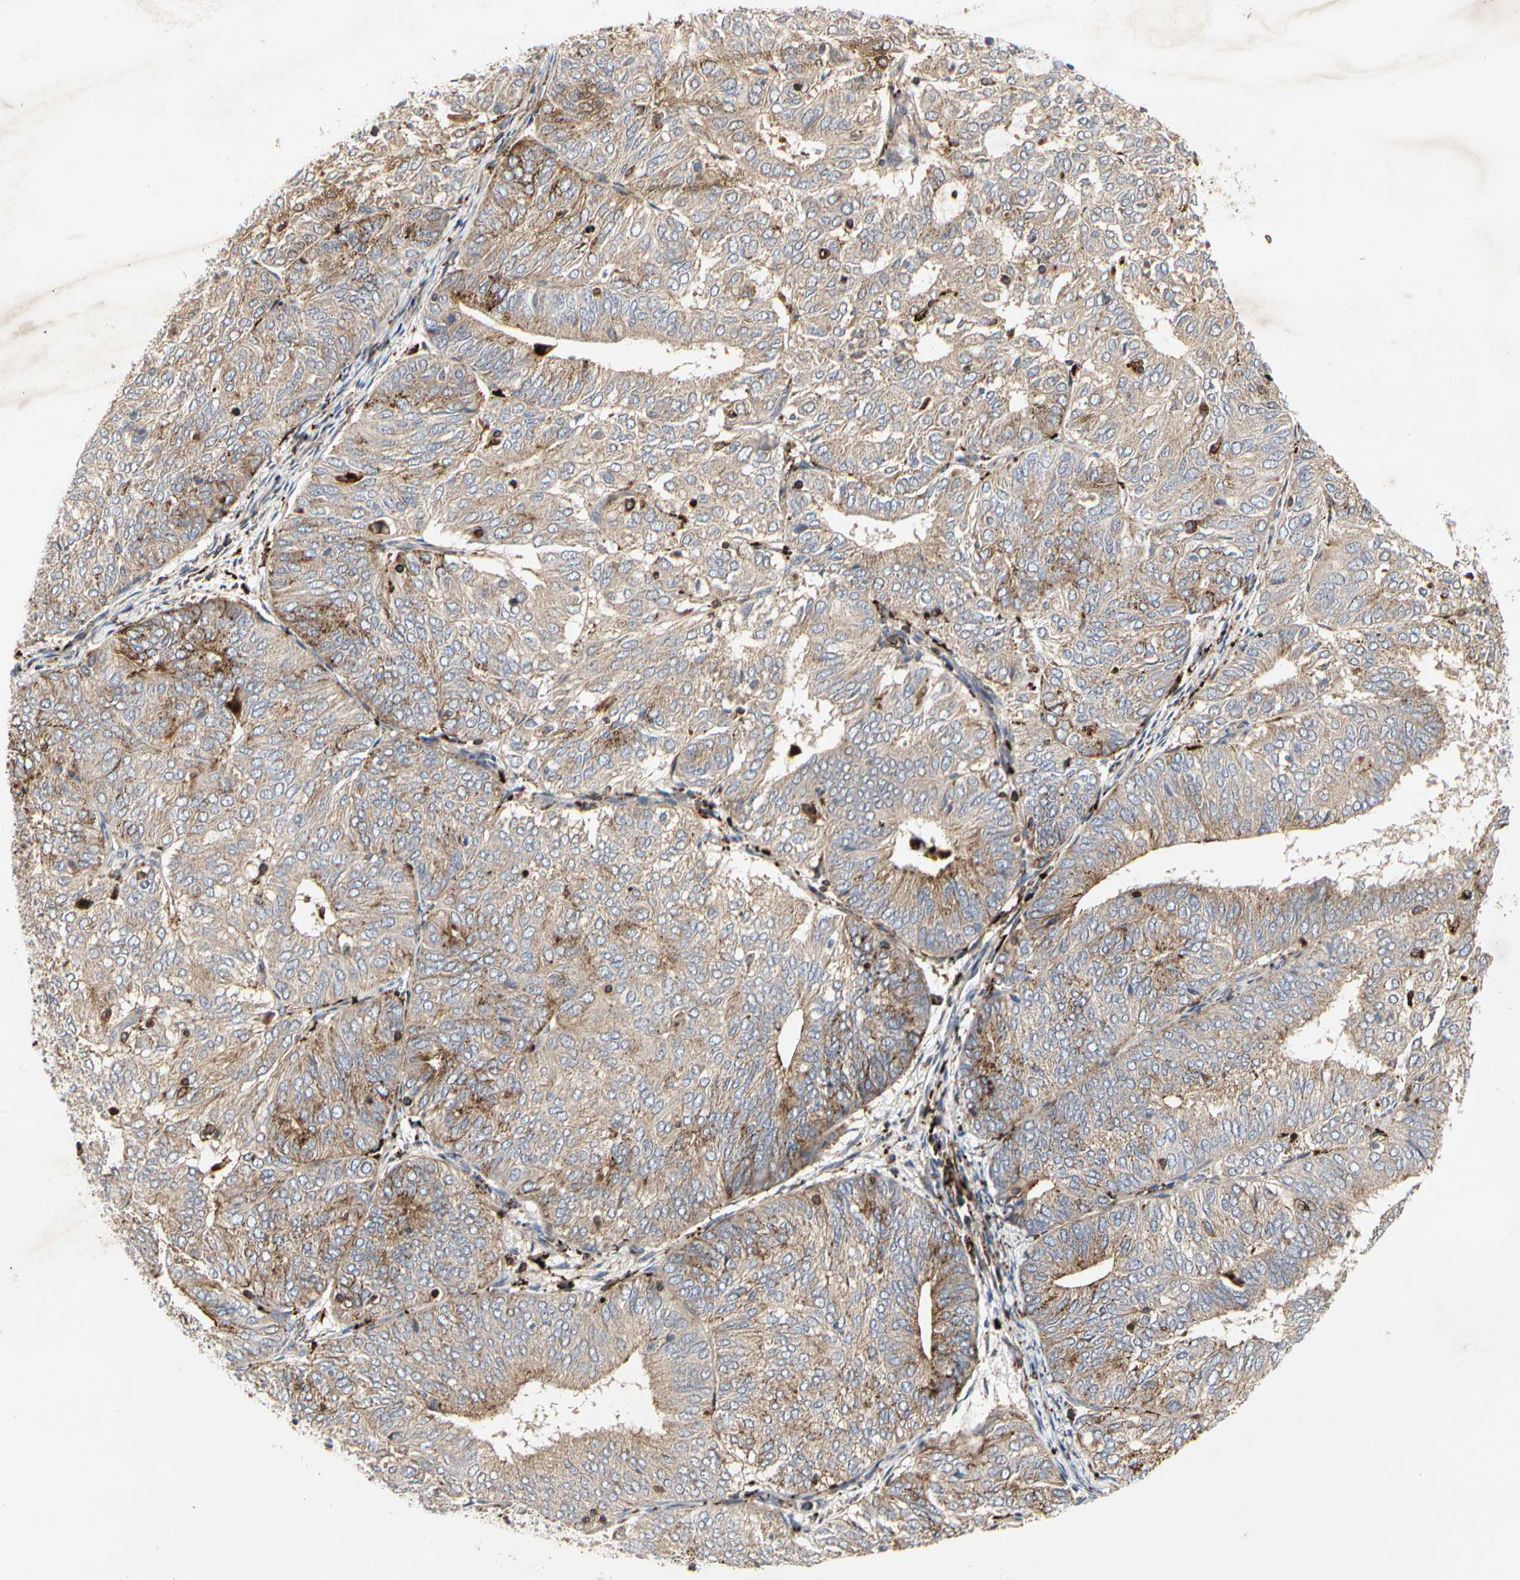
{"staining": {"intensity": "moderate", "quantity": "25%-75%", "location": "cytoplasmic/membranous"}, "tissue": "endometrial cancer", "cell_type": "Tumor cells", "image_type": "cancer", "snomed": [{"axis": "morphology", "description": "Adenocarcinoma, NOS"}, {"axis": "topography", "description": "Uterus"}], "caption": "Immunohistochemical staining of adenocarcinoma (endometrial) shows medium levels of moderate cytoplasmic/membranous protein staining in approximately 25%-75% of tumor cells.", "gene": "NAPG", "patient": {"sex": "female", "age": 60}}